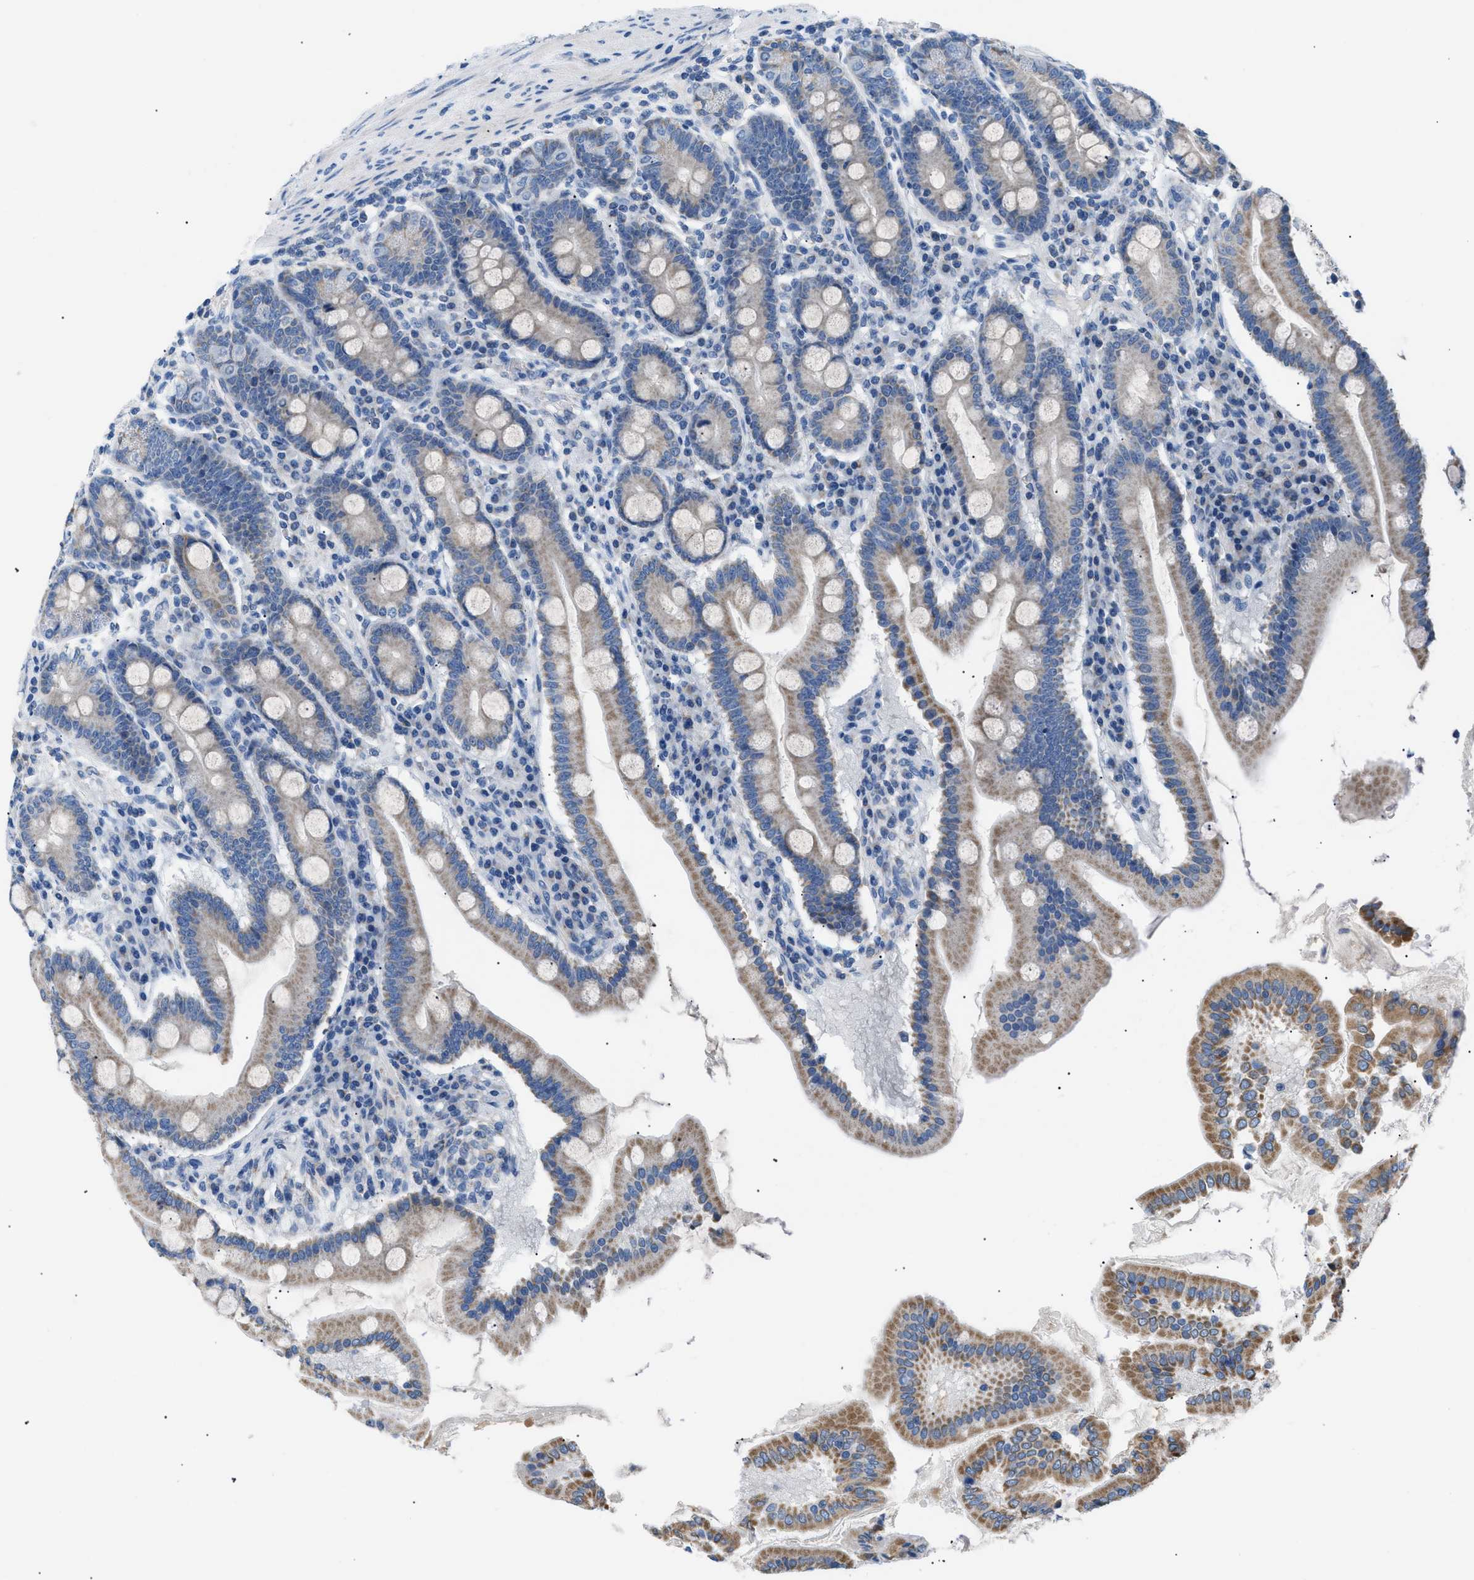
{"staining": {"intensity": "moderate", "quantity": "25%-75%", "location": "cytoplasmic/membranous"}, "tissue": "duodenum", "cell_type": "Glandular cells", "image_type": "normal", "snomed": [{"axis": "morphology", "description": "Normal tissue, NOS"}, {"axis": "topography", "description": "Duodenum"}], "caption": "This photomicrograph displays normal duodenum stained with immunohistochemistry (IHC) to label a protein in brown. The cytoplasmic/membranous of glandular cells show moderate positivity for the protein. Nuclei are counter-stained blue.", "gene": "ILDR1", "patient": {"sex": "male", "age": 50}}